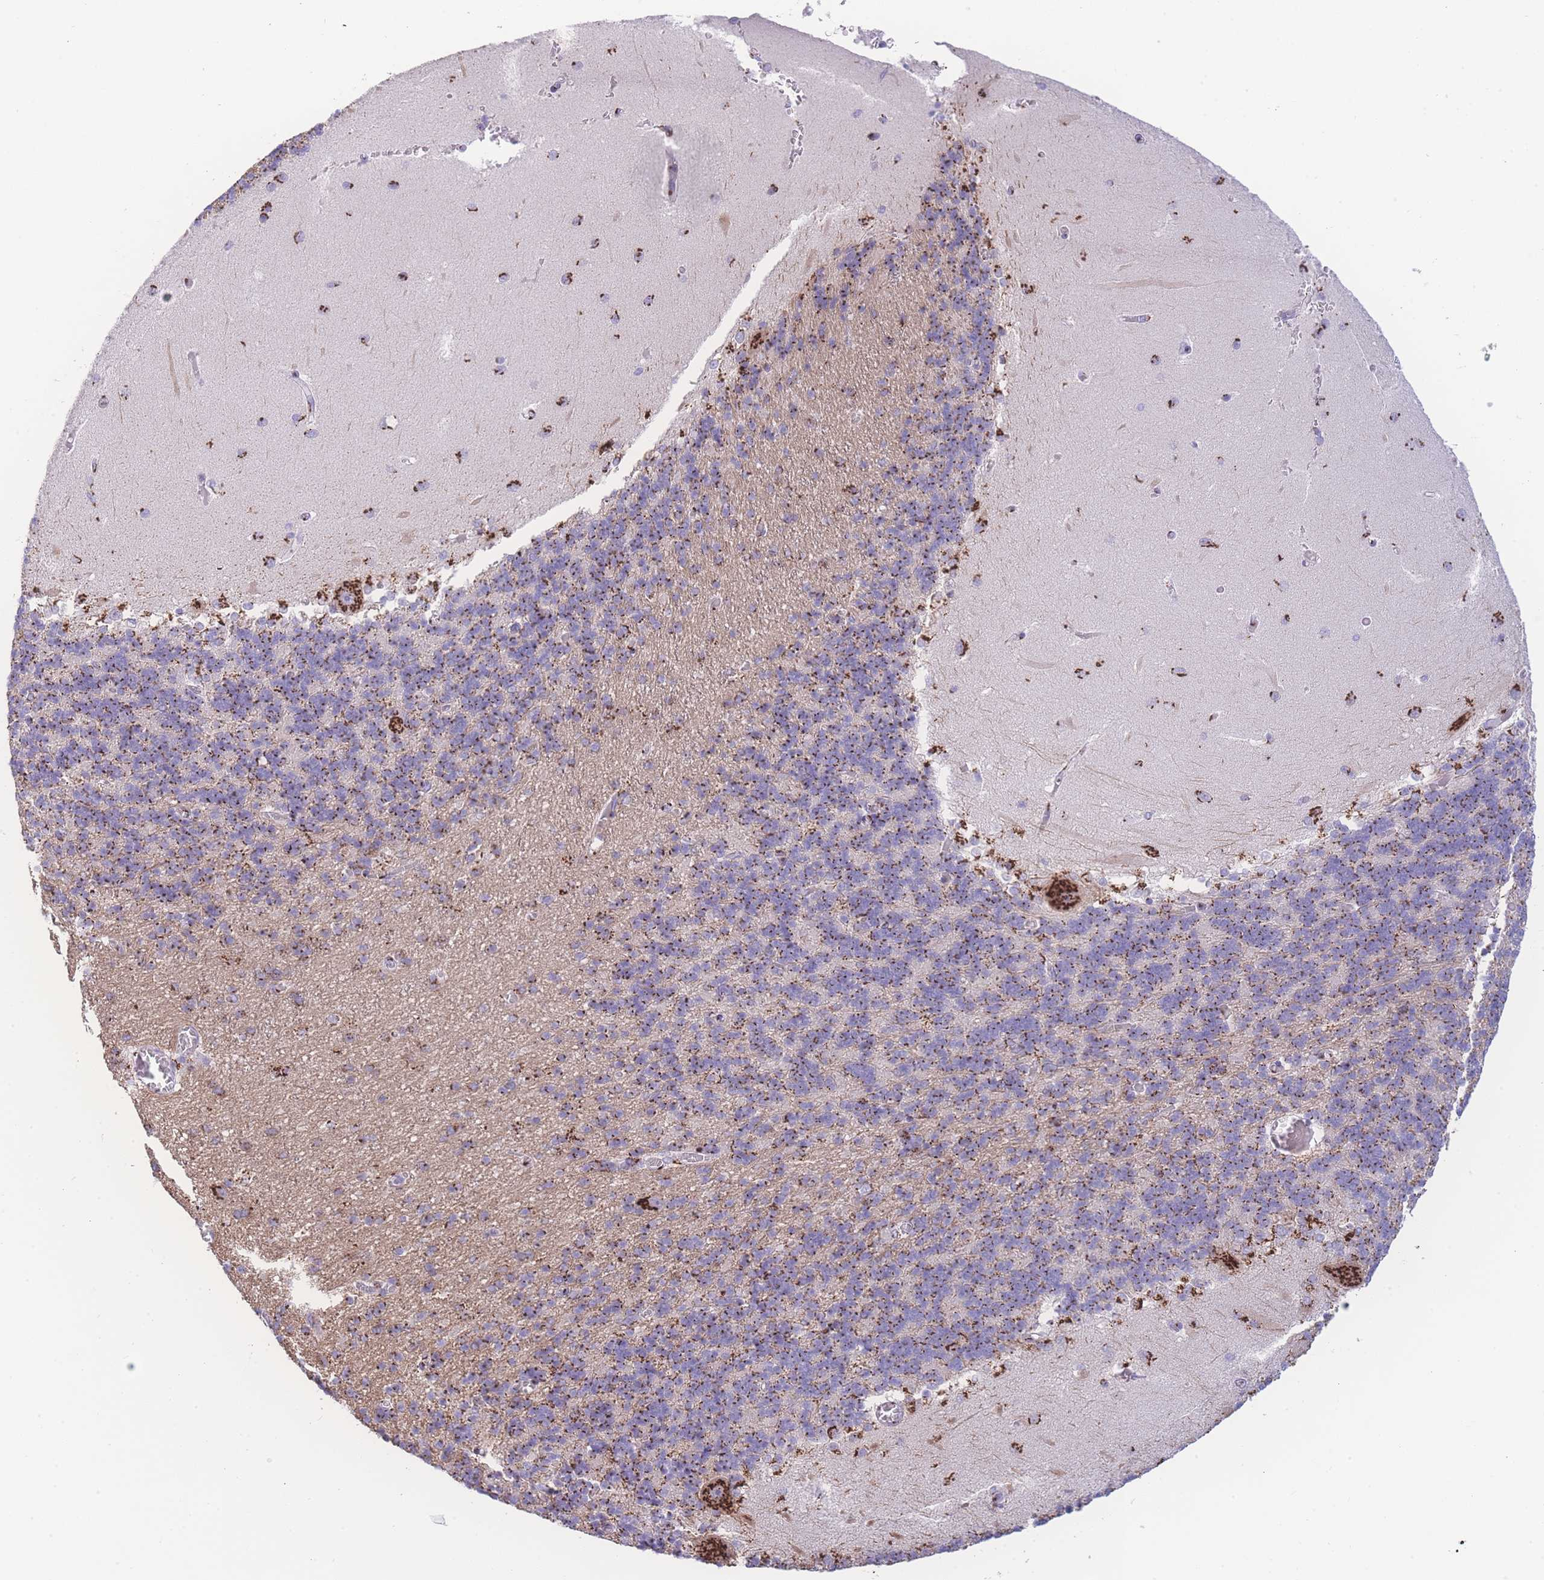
{"staining": {"intensity": "moderate", "quantity": ">75%", "location": "cytoplasmic/membranous"}, "tissue": "cerebellum", "cell_type": "Cells in granular layer", "image_type": "normal", "snomed": [{"axis": "morphology", "description": "Normal tissue, NOS"}, {"axis": "topography", "description": "Cerebellum"}], "caption": "Moderate cytoplasmic/membranous protein staining is identified in approximately >75% of cells in granular layer in cerebellum. (Brightfield microscopy of DAB IHC at high magnification).", "gene": "GOLM2", "patient": {"sex": "male", "age": 37}}